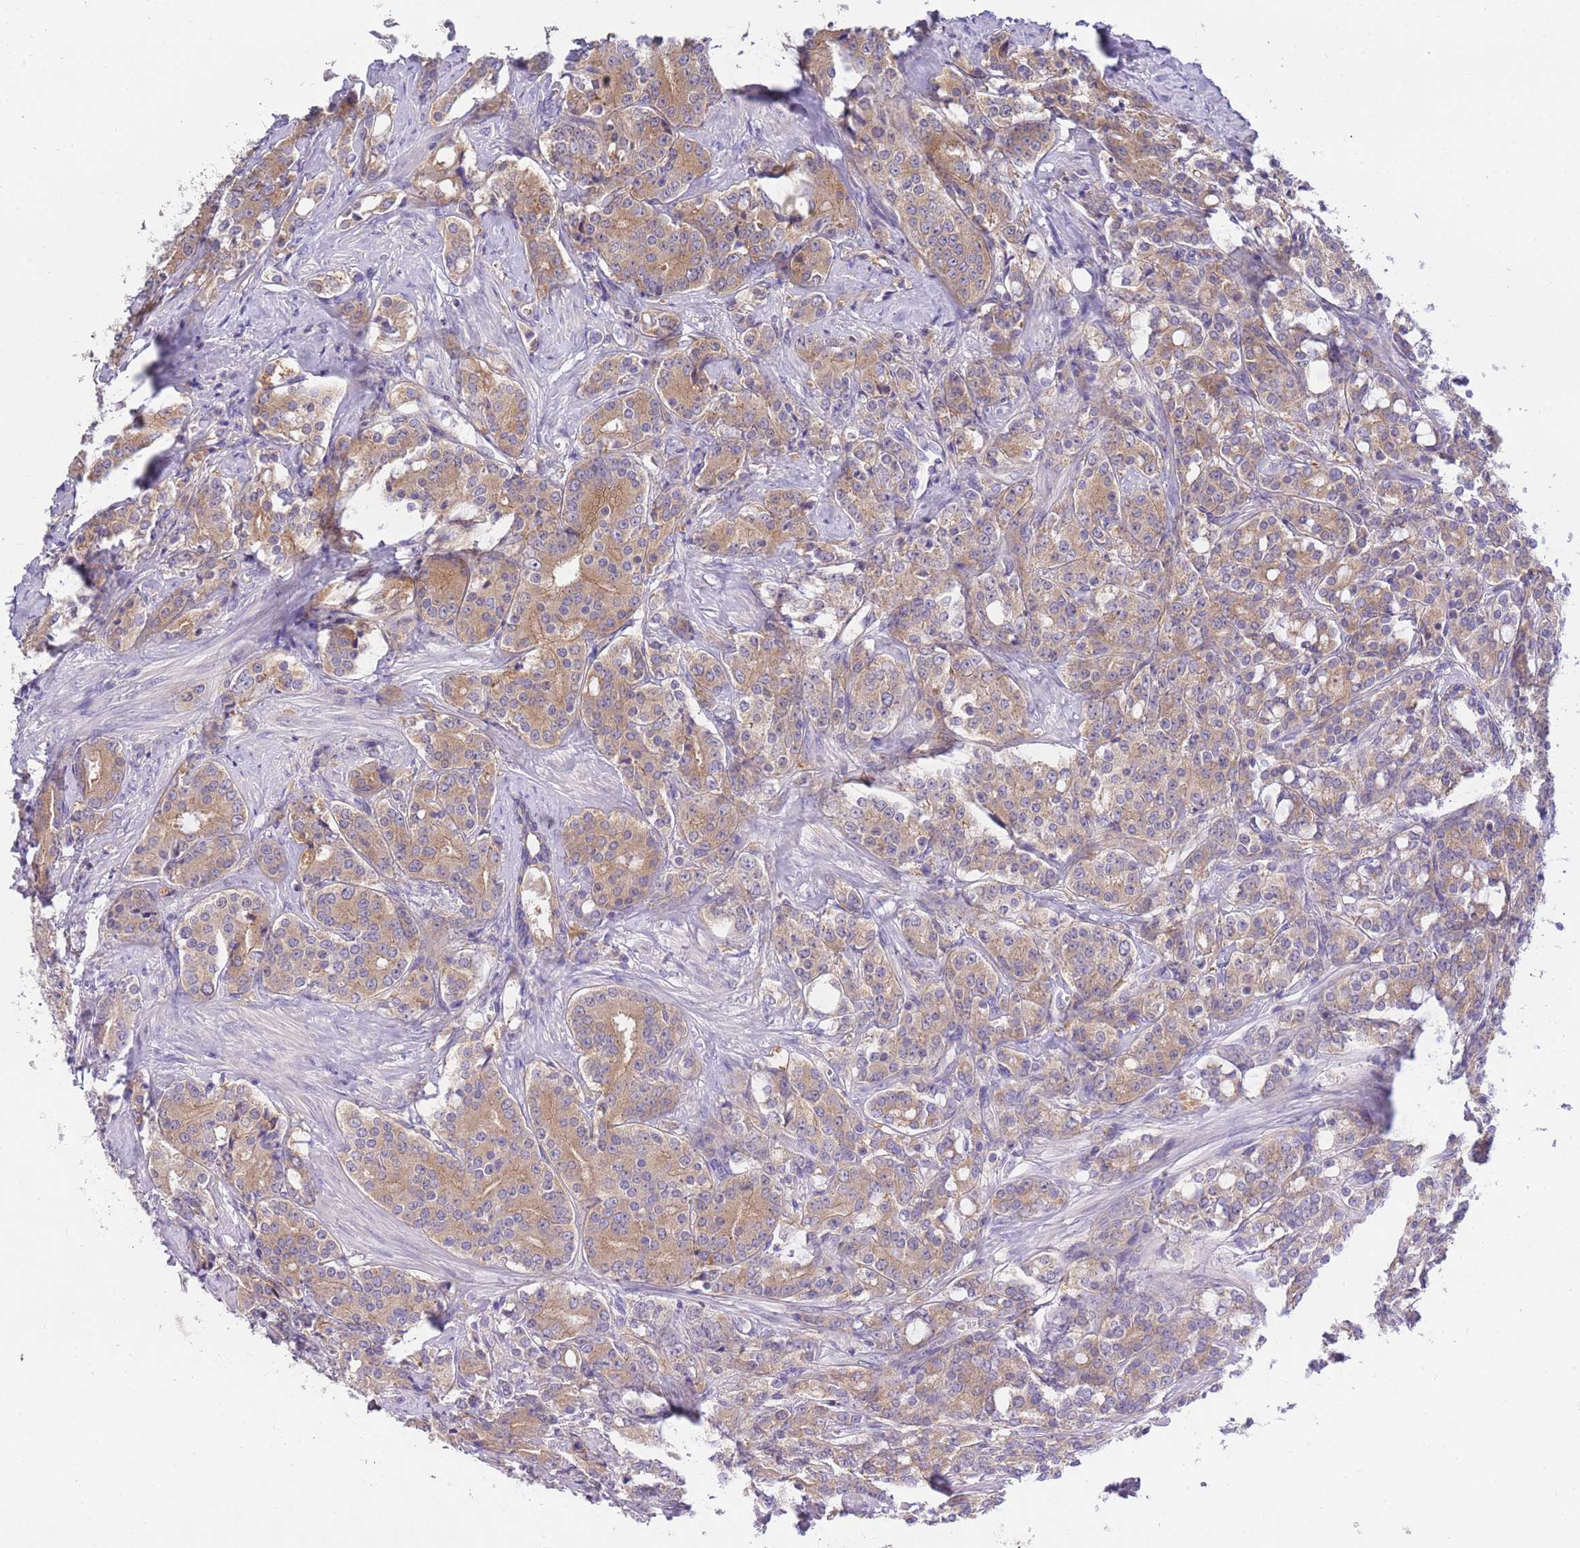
{"staining": {"intensity": "moderate", "quantity": ">75%", "location": "cytoplasmic/membranous"}, "tissue": "prostate cancer", "cell_type": "Tumor cells", "image_type": "cancer", "snomed": [{"axis": "morphology", "description": "Adenocarcinoma, High grade"}, {"axis": "topography", "description": "Prostate"}], "caption": "Human prostate cancer (high-grade adenocarcinoma) stained with a brown dye exhibits moderate cytoplasmic/membranous positive expression in about >75% of tumor cells.", "gene": "STIP1", "patient": {"sex": "male", "age": 62}}